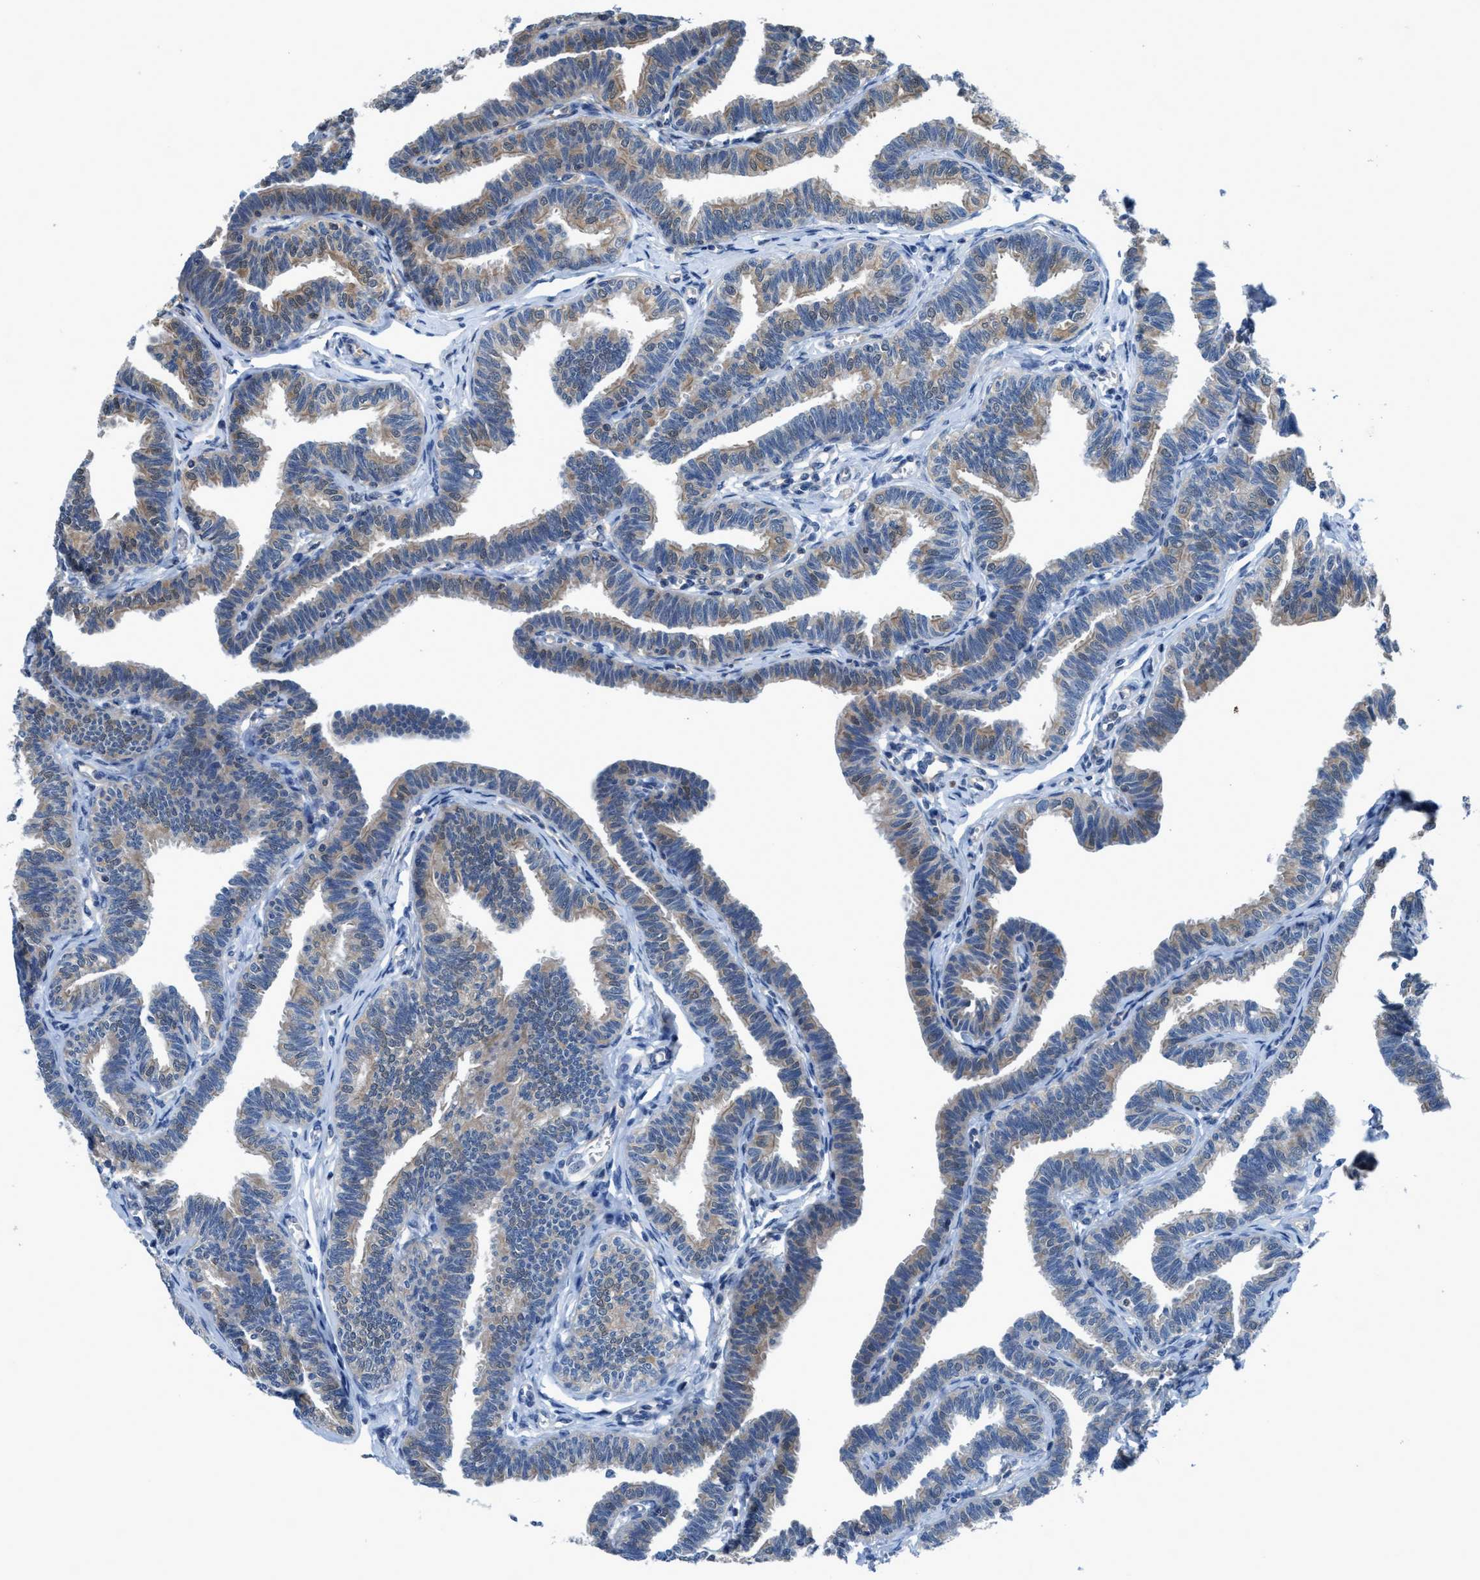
{"staining": {"intensity": "weak", "quantity": "<25%", "location": "cytoplasmic/membranous"}, "tissue": "fallopian tube", "cell_type": "Glandular cells", "image_type": "normal", "snomed": [{"axis": "morphology", "description": "Normal tissue, NOS"}, {"axis": "topography", "description": "Fallopian tube"}, {"axis": "topography", "description": "Ovary"}], "caption": "DAB (3,3'-diaminobenzidine) immunohistochemical staining of normal fallopian tube reveals no significant expression in glandular cells.", "gene": "NUDT5", "patient": {"sex": "female", "age": 23}}